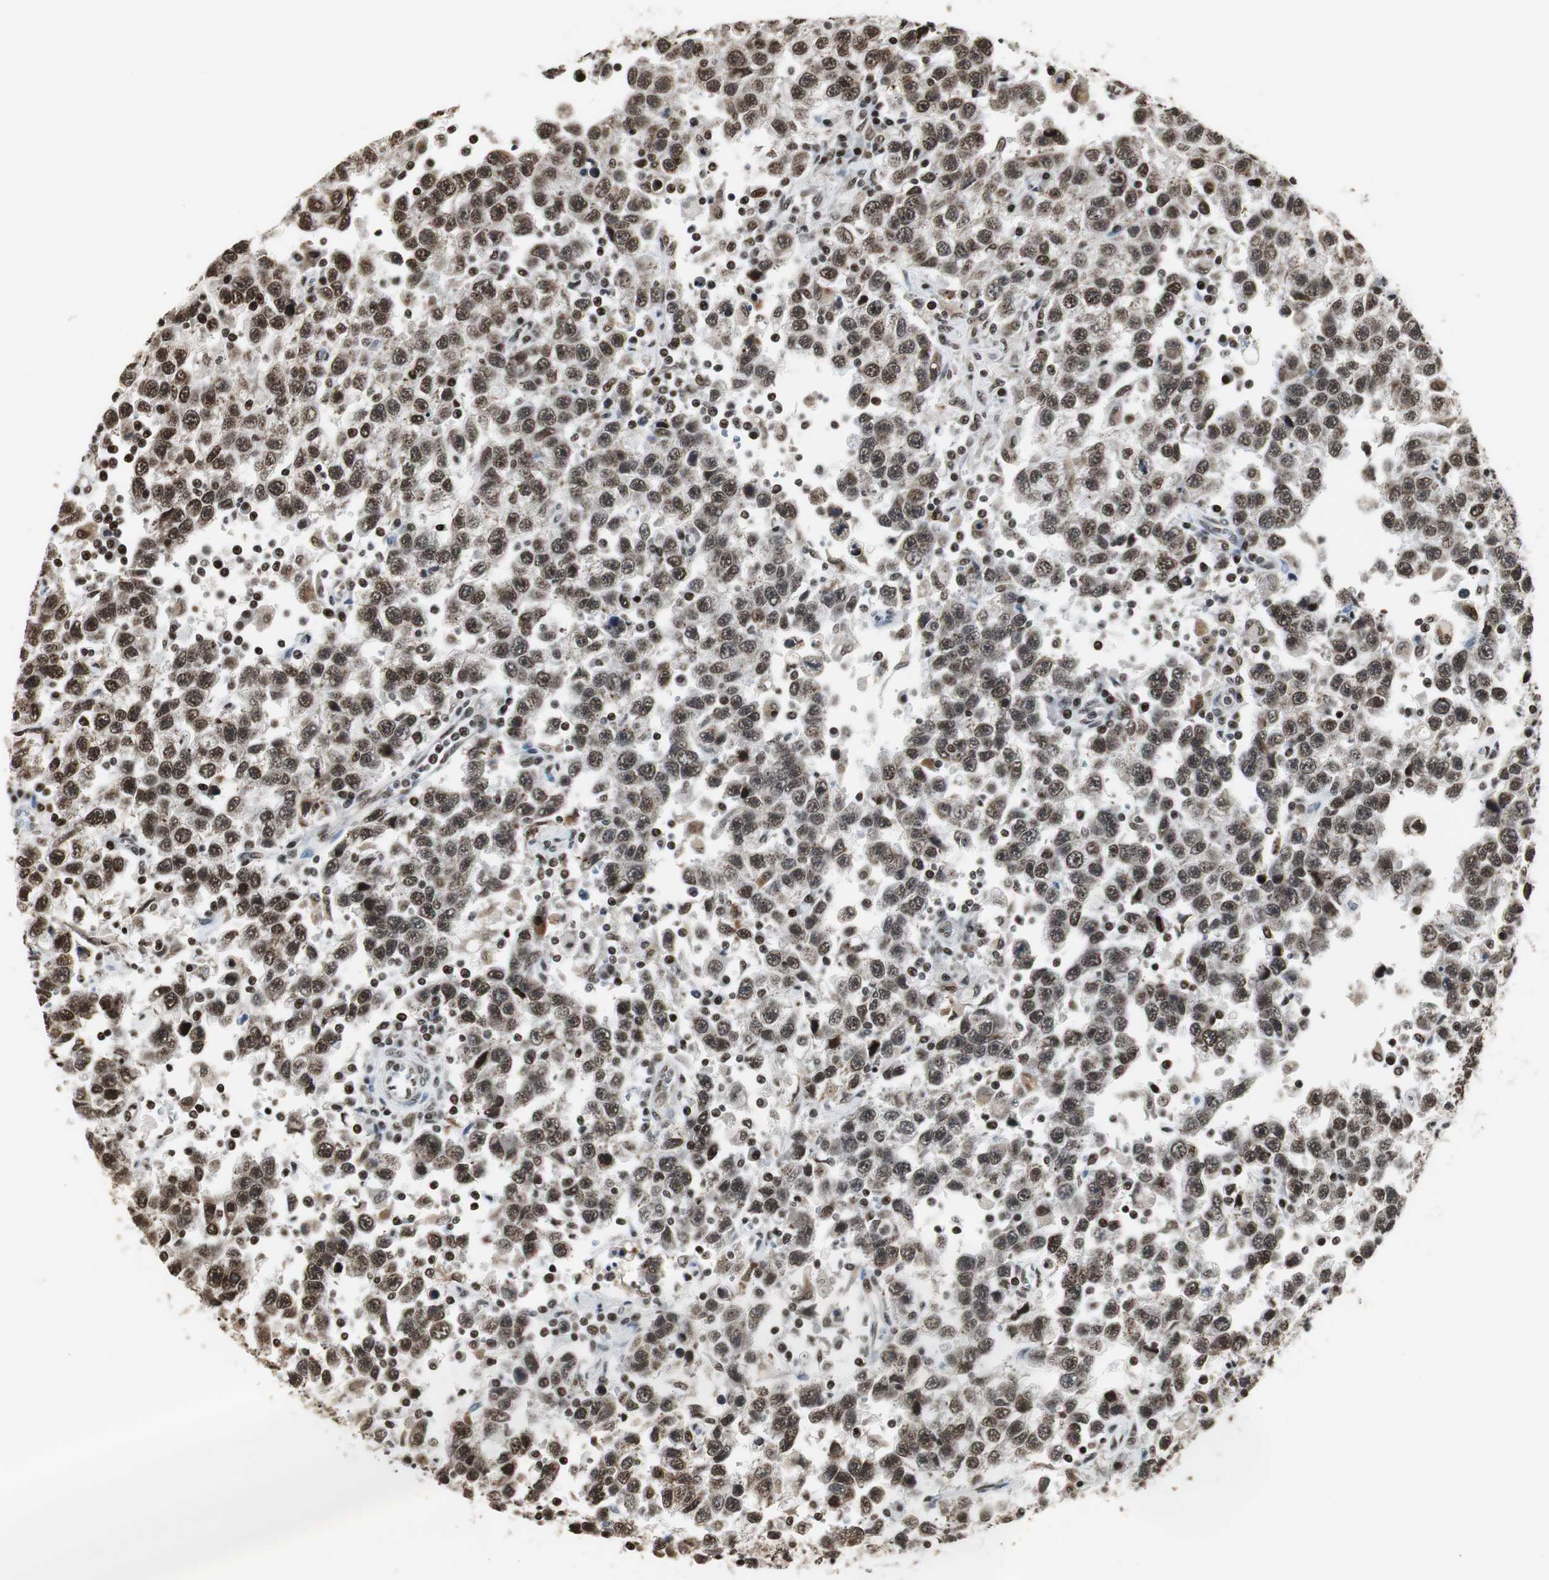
{"staining": {"intensity": "strong", "quantity": ">75%", "location": "cytoplasmic/membranous,nuclear"}, "tissue": "testis cancer", "cell_type": "Tumor cells", "image_type": "cancer", "snomed": [{"axis": "morphology", "description": "Seminoma, NOS"}, {"axis": "topography", "description": "Testis"}], "caption": "A high amount of strong cytoplasmic/membranous and nuclear expression is seen in about >75% of tumor cells in seminoma (testis) tissue.", "gene": "PARN", "patient": {"sex": "male", "age": 41}}